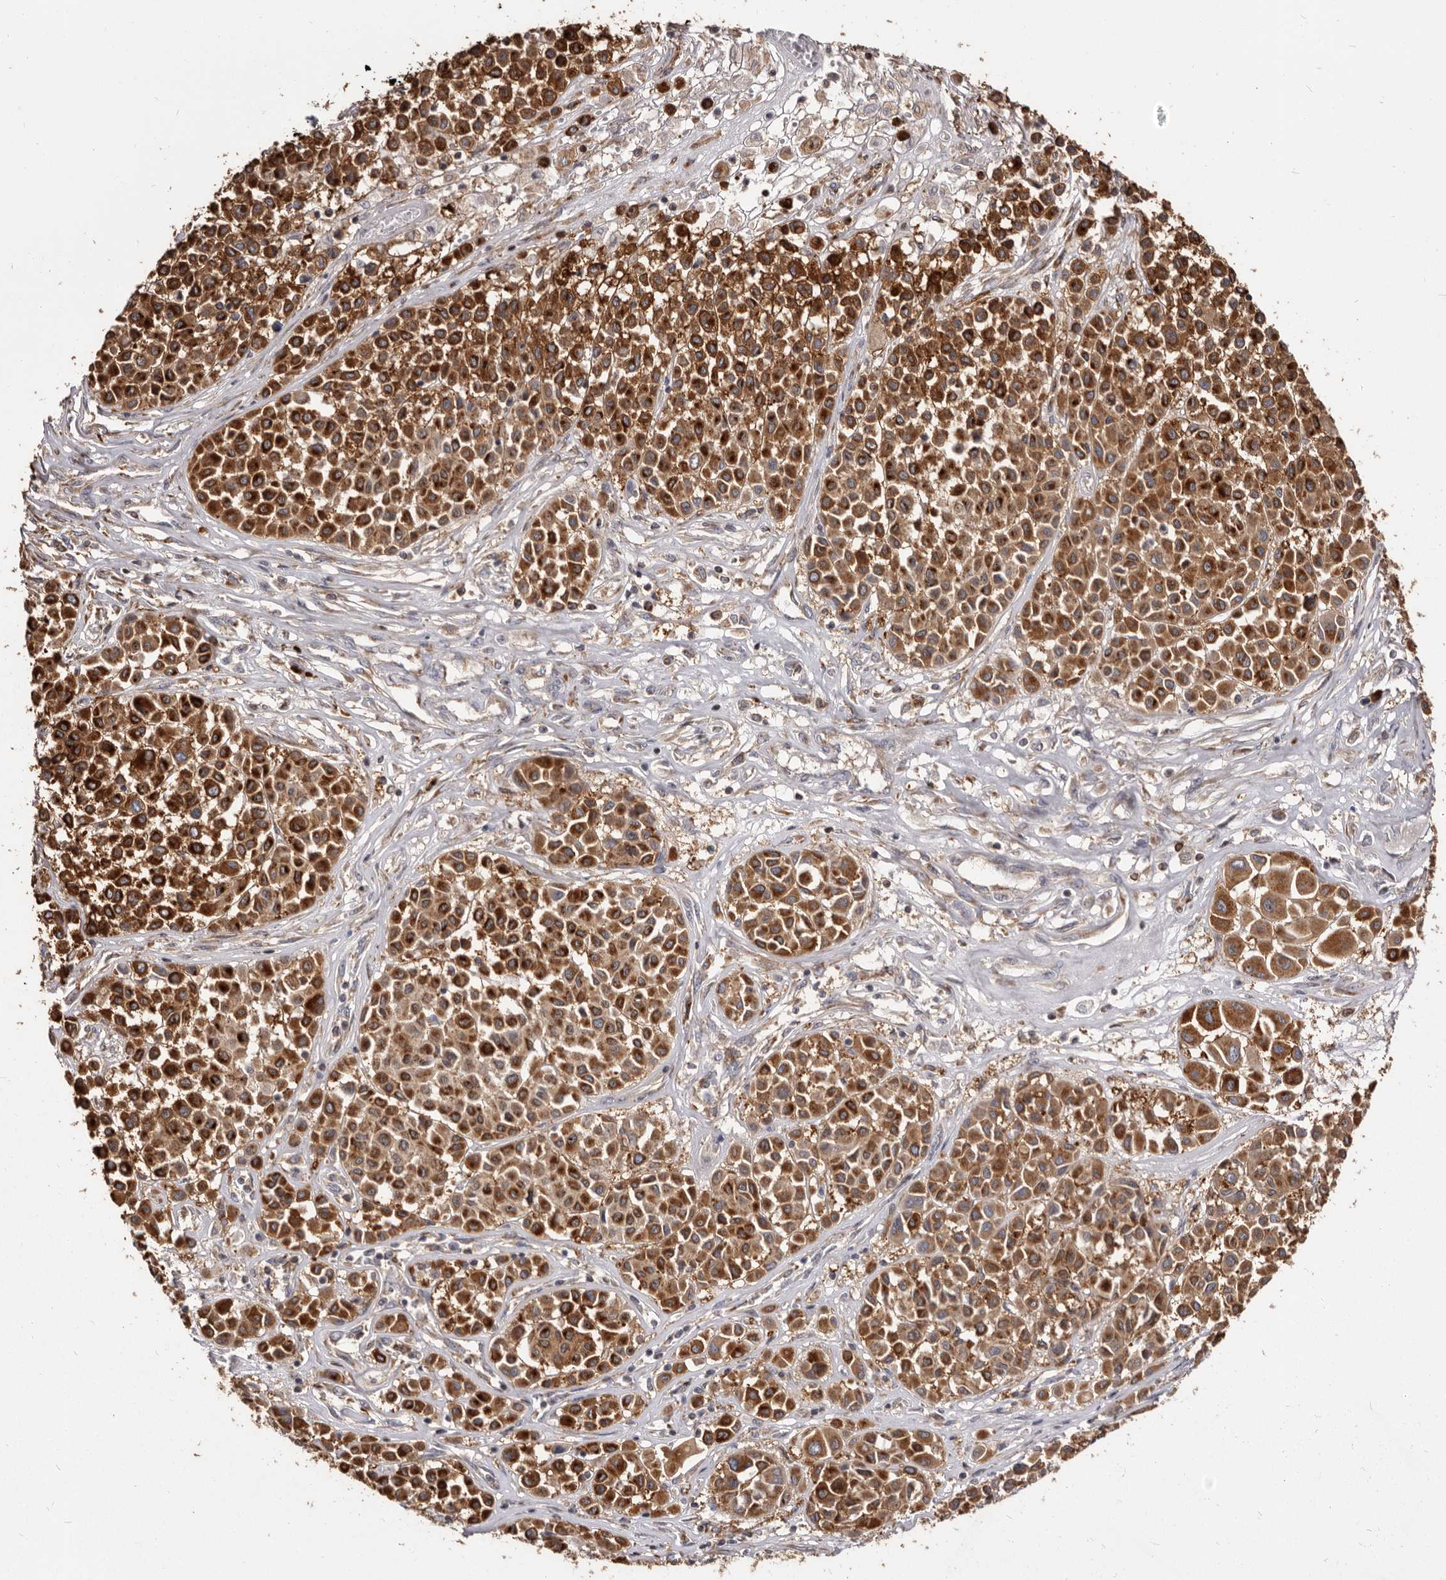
{"staining": {"intensity": "strong", "quantity": ">75%", "location": "cytoplasmic/membranous"}, "tissue": "melanoma", "cell_type": "Tumor cells", "image_type": "cancer", "snomed": [{"axis": "morphology", "description": "Malignant melanoma, Metastatic site"}, {"axis": "topography", "description": "Soft tissue"}], "caption": "Melanoma tissue displays strong cytoplasmic/membranous positivity in about >75% of tumor cells, visualized by immunohistochemistry.", "gene": "TPD52", "patient": {"sex": "male", "age": 41}}